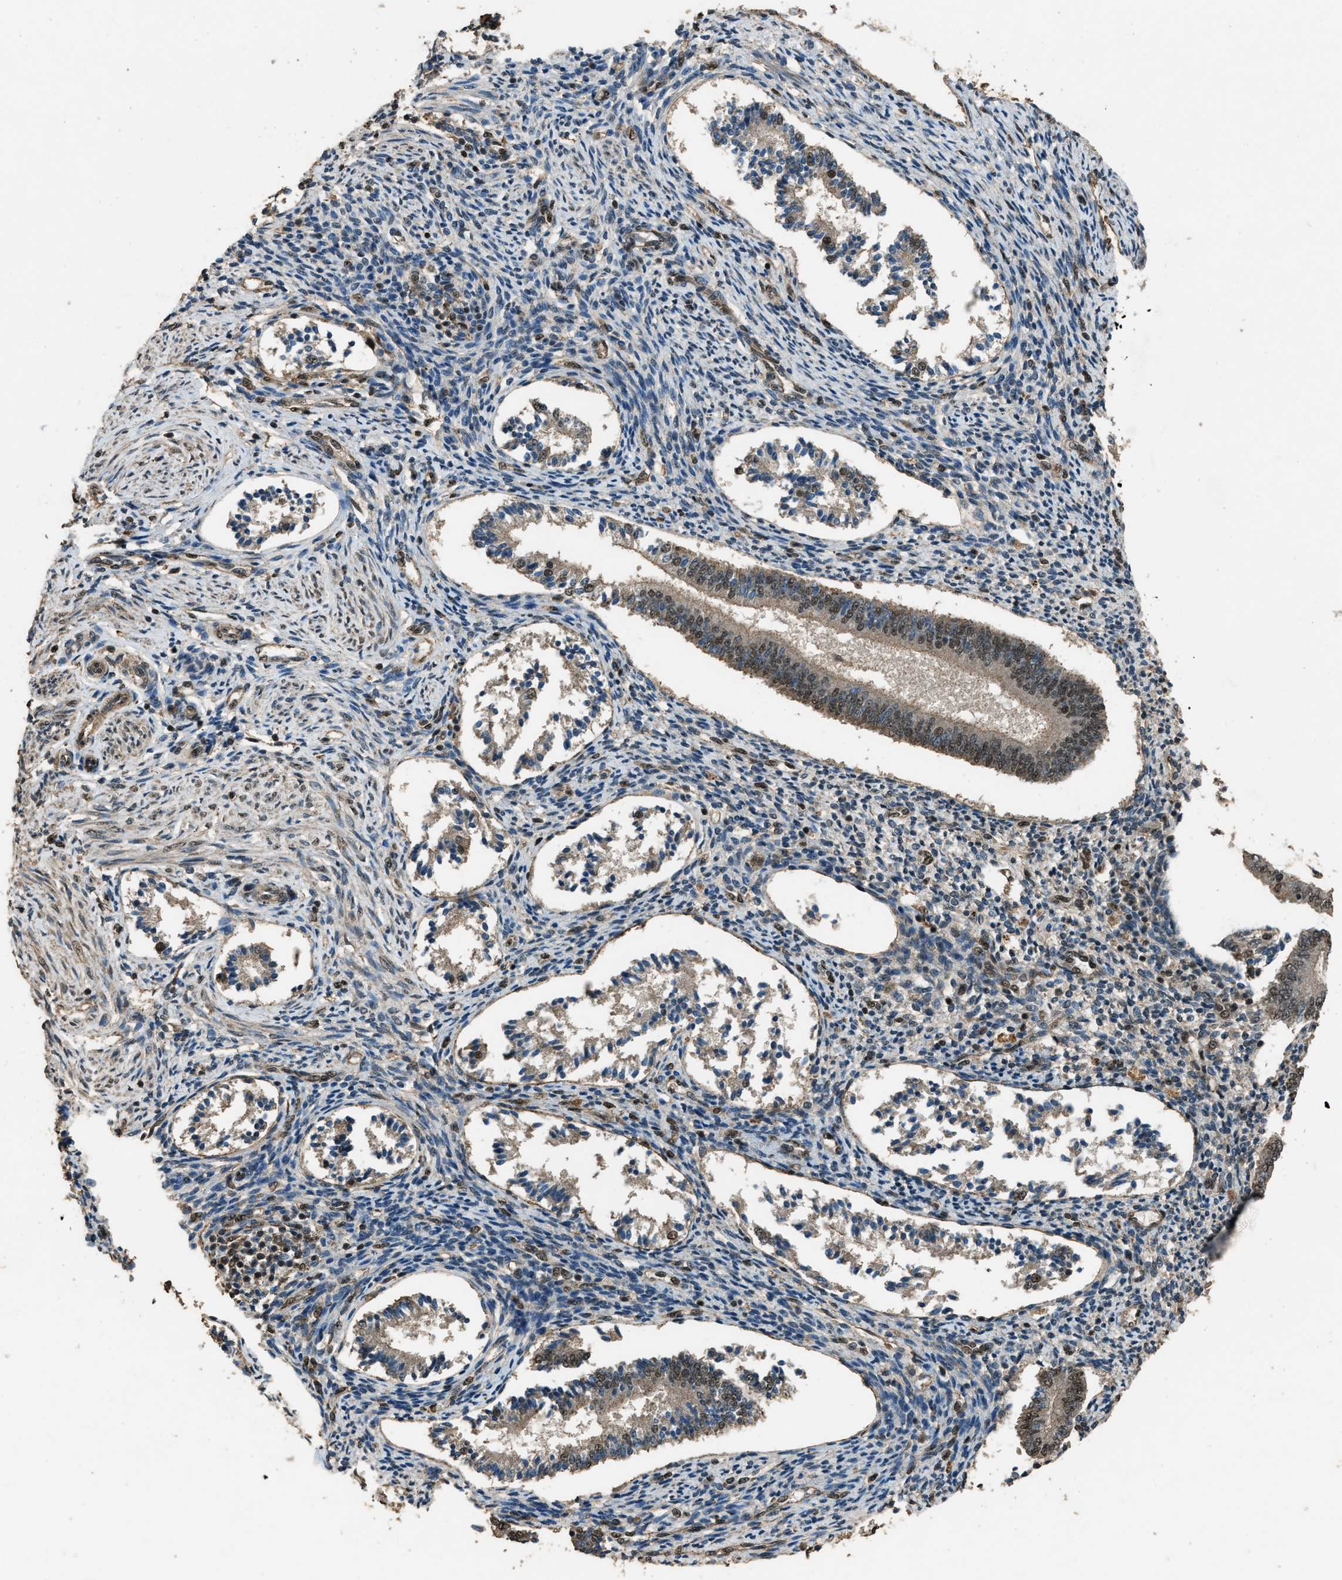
{"staining": {"intensity": "weak", "quantity": ">75%", "location": "nuclear"}, "tissue": "endometrium", "cell_type": "Cells in endometrial stroma", "image_type": "normal", "snomed": [{"axis": "morphology", "description": "Normal tissue, NOS"}, {"axis": "topography", "description": "Endometrium"}], "caption": "High-power microscopy captured an immunohistochemistry histopathology image of unremarkable endometrium, revealing weak nuclear positivity in about >75% of cells in endometrial stroma. The staining was performed using DAB, with brown indicating positive protein expression. Nuclei are stained blue with hematoxylin.", "gene": "SERTAD2", "patient": {"sex": "female", "age": 42}}